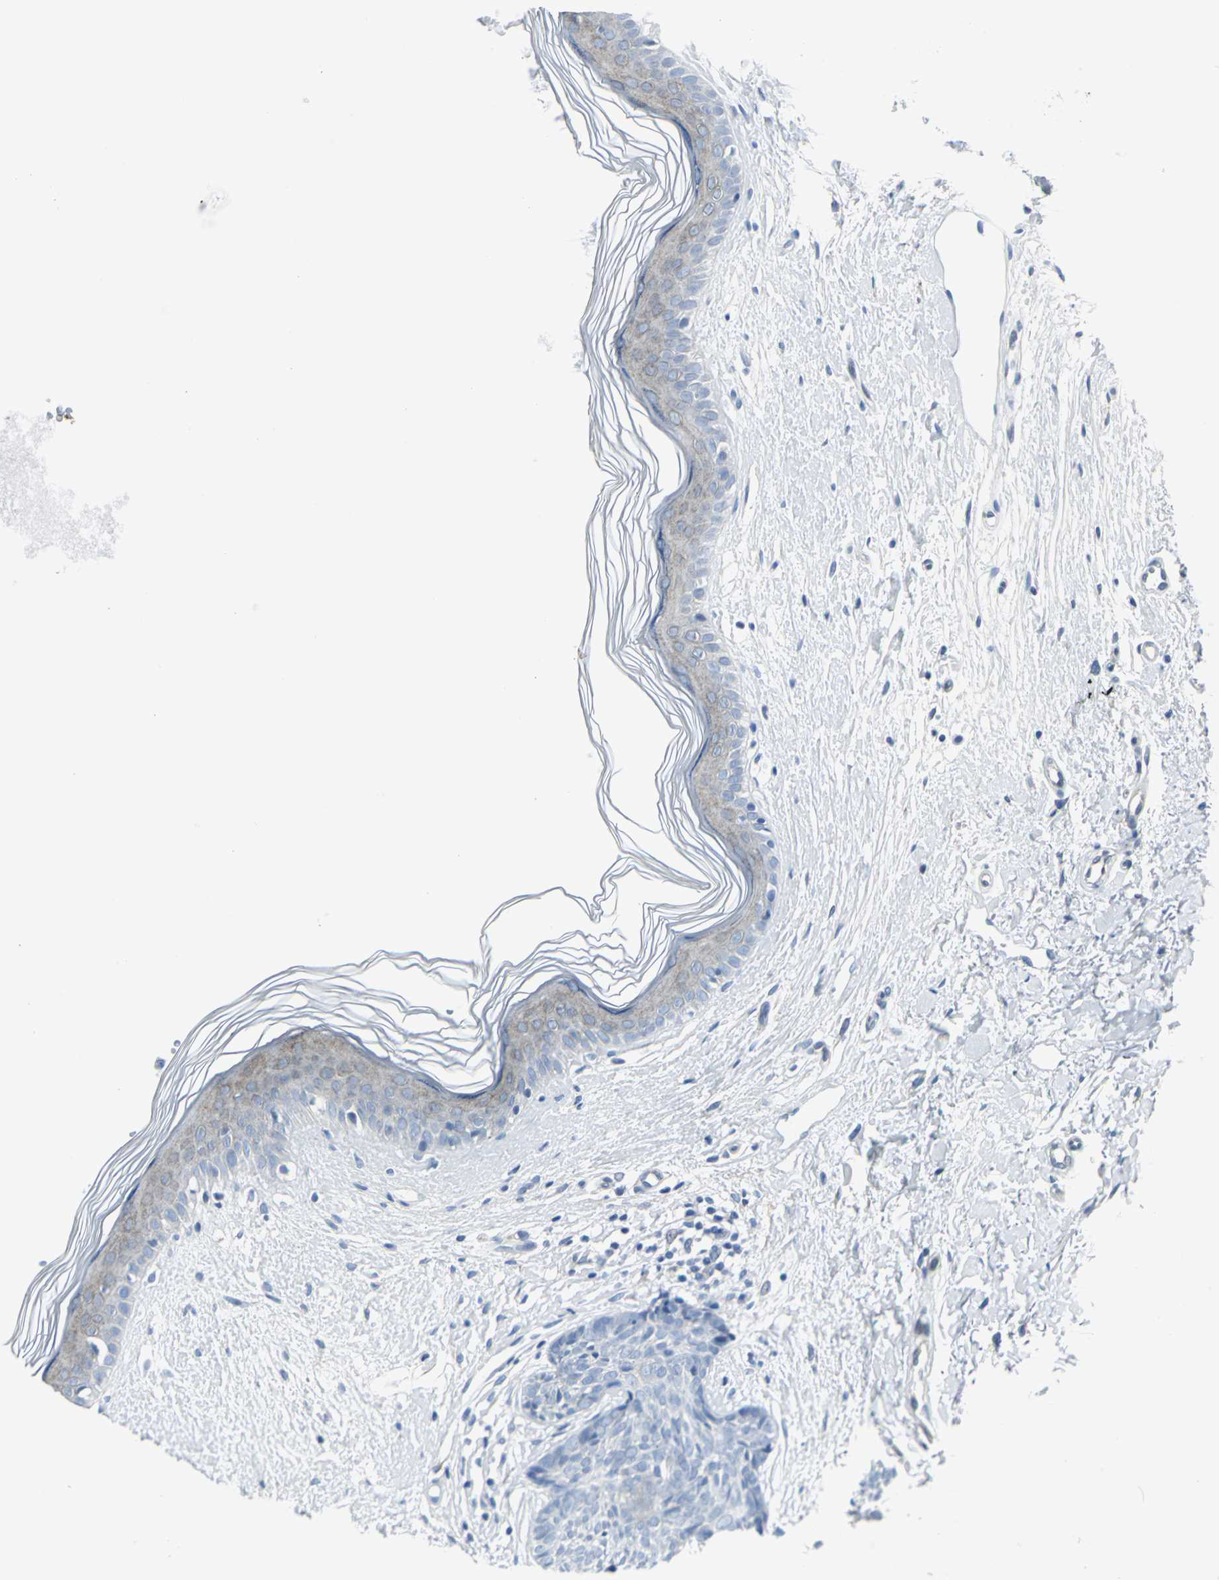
{"staining": {"intensity": "negative", "quantity": "none", "location": "none"}, "tissue": "skin cancer", "cell_type": "Tumor cells", "image_type": "cancer", "snomed": [{"axis": "morphology", "description": "Normal tissue, NOS"}, {"axis": "morphology", "description": "Basal cell carcinoma"}, {"axis": "topography", "description": "Skin"}], "caption": "The histopathology image displays no significant staining in tumor cells of skin basal cell carcinoma. (DAB (3,3'-diaminobenzidine) immunohistochemistry, high magnification).", "gene": "CYB5A", "patient": {"sex": "female", "age": 61}}